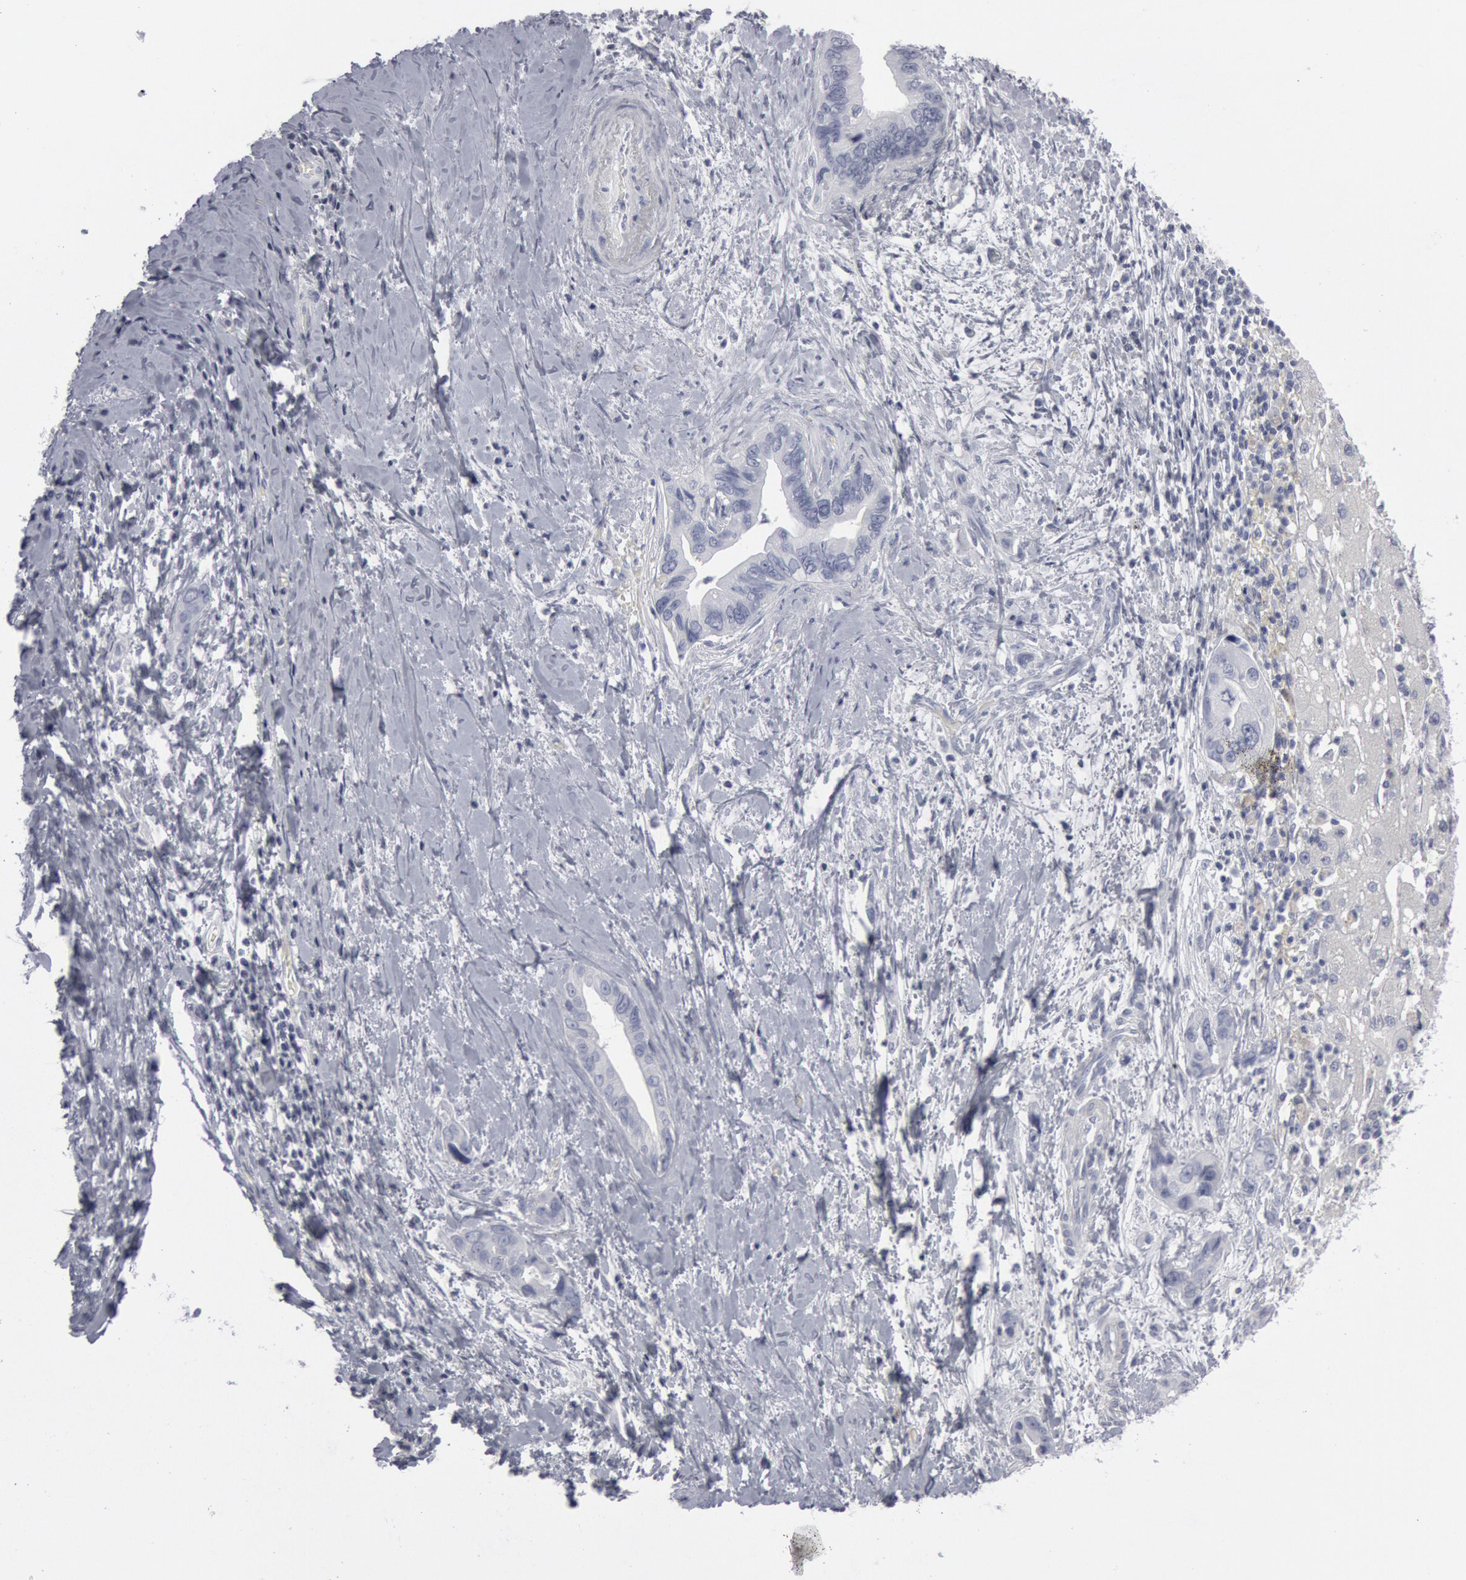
{"staining": {"intensity": "negative", "quantity": "none", "location": "none"}, "tissue": "liver cancer", "cell_type": "Tumor cells", "image_type": "cancer", "snomed": [{"axis": "morphology", "description": "Cholangiocarcinoma"}, {"axis": "topography", "description": "Liver"}], "caption": "The immunohistochemistry photomicrograph has no significant expression in tumor cells of liver cancer tissue.", "gene": "DMC1", "patient": {"sex": "female", "age": 65}}